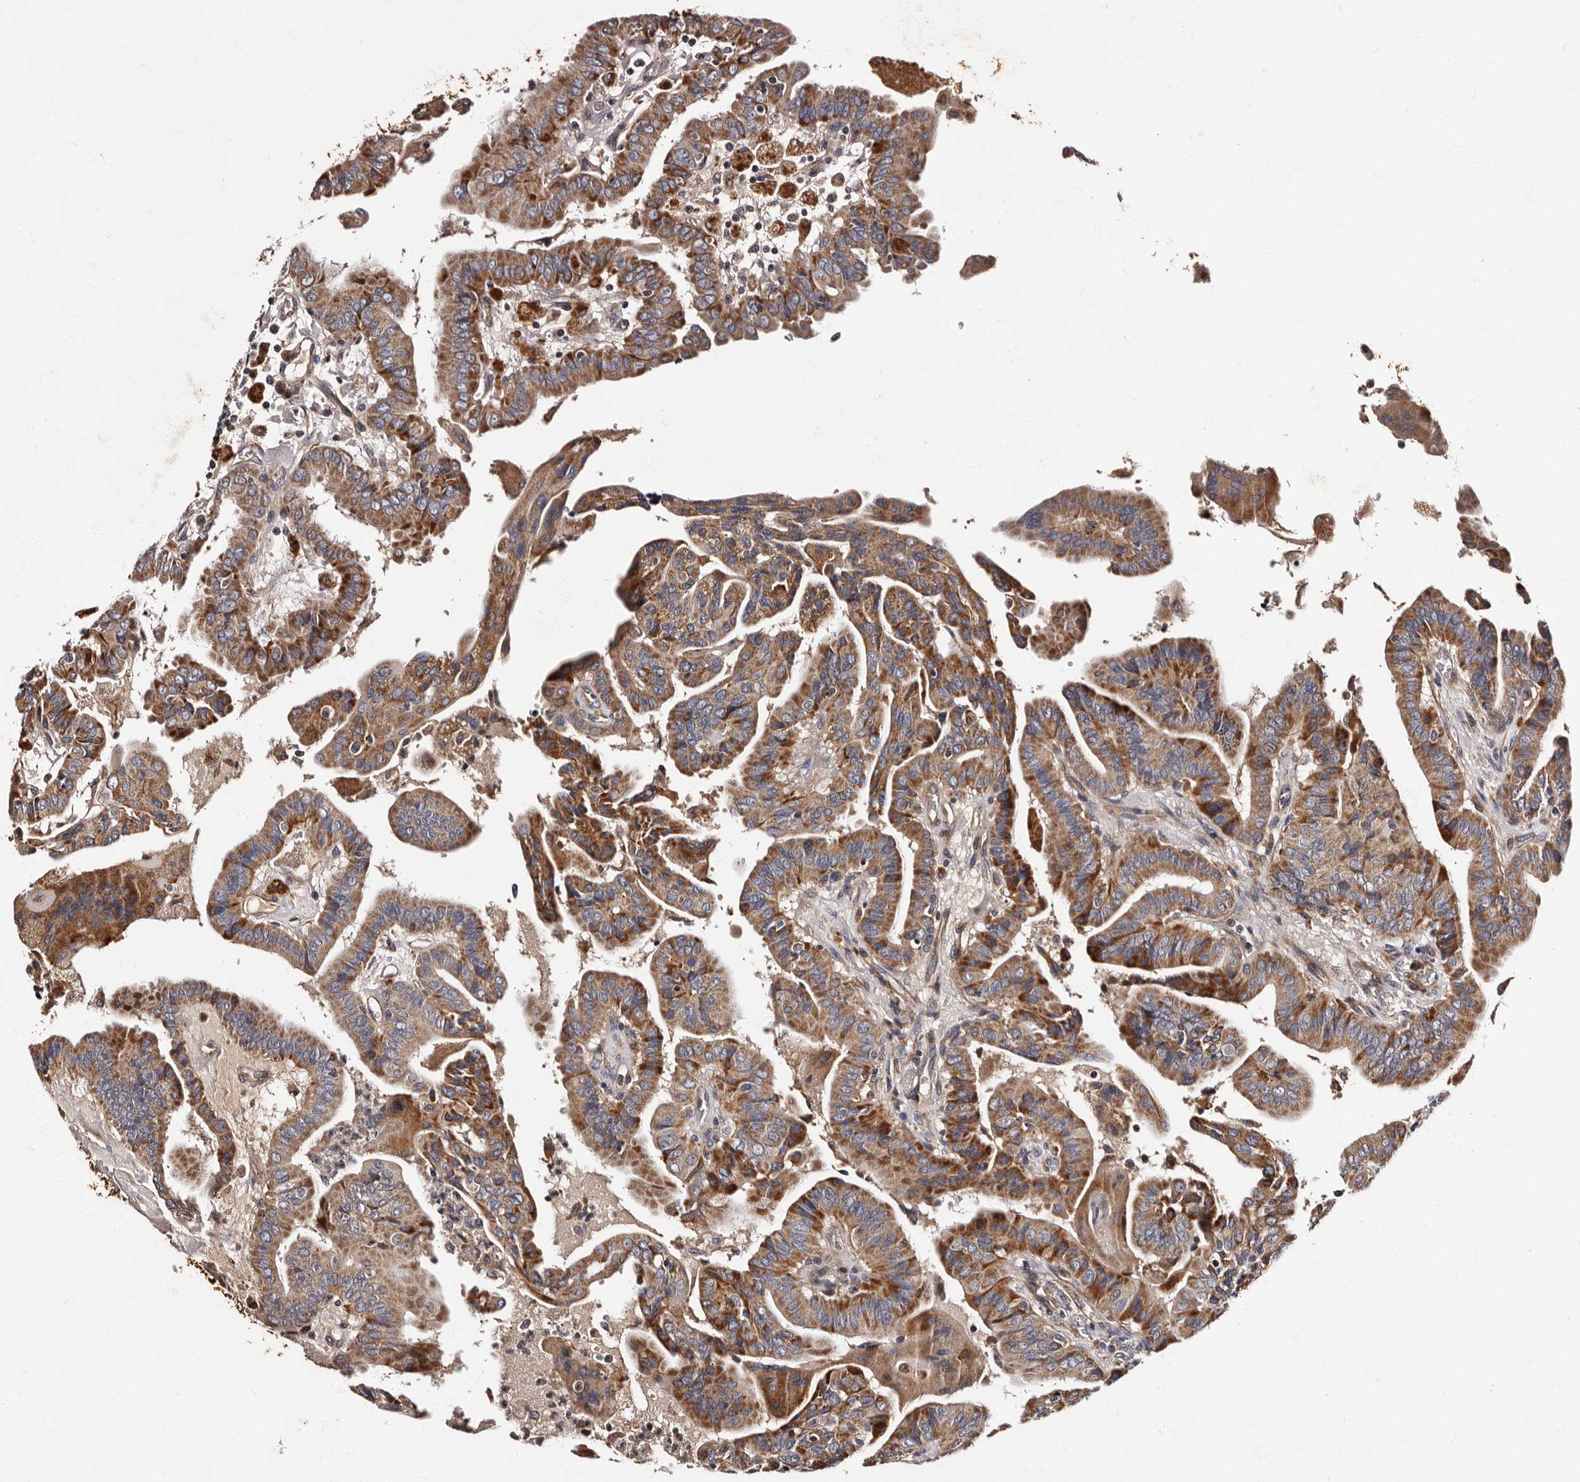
{"staining": {"intensity": "moderate", "quantity": ">75%", "location": "cytoplasmic/membranous"}, "tissue": "thyroid cancer", "cell_type": "Tumor cells", "image_type": "cancer", "snomed": [{"axis": "morphology", "description": "Papillary adenocarcinoma, NOS"}, {"axis": "topography", "description": "Thyroid gland"}], "caption": "Thyroid papillary adenocarcinoma stained with DAB (3,3'-diaminobenzidine) immunohistochemistry (IHC) displays medium levels of moderate cytoplasmic/membranous positivity in about >75% of tumor cells.", "gene": "ADCK5", "patient": {"sex": "male", "age": 33}}